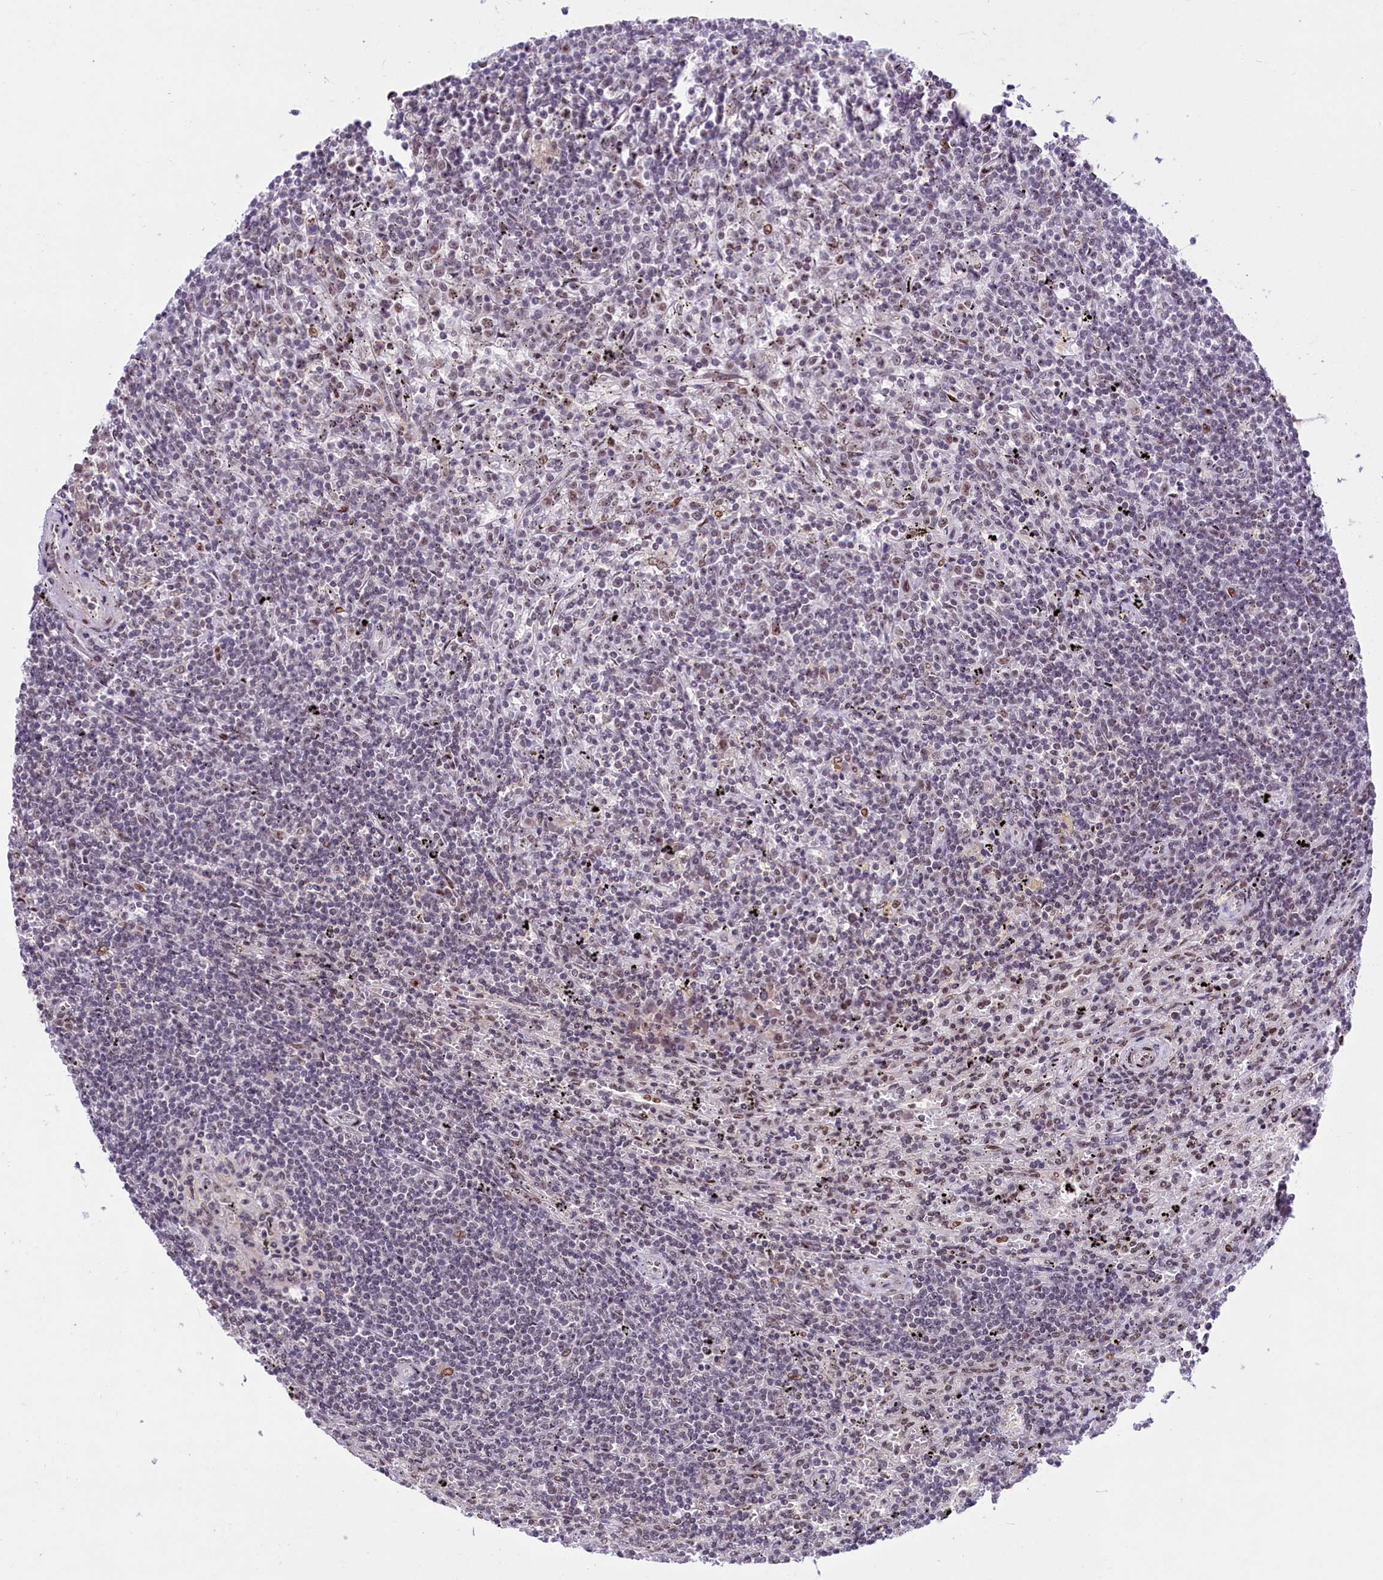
{"staining": {"intensity": "negative", "quantity": "none", "location": "none"}, "tissue": "lymphoma", "cell_type": "Tumor cells", "image_type": "cancer", "snomed": [{"axis": "morphology", "description": "Malignant lymphoma, non-Hodgkin's type, Low grade"}, {"axis": "topography", "description": "Spleen"}], "caption": "DAB (3,3'-diaminobenzidine) immunohistochemical staining of human low-grade malignant lymphoma, non-Hodgkin's type displays no significant expression in tumor cells.", "gene": "ANKS3", "patient": {"sex": "male", "age": 76}}